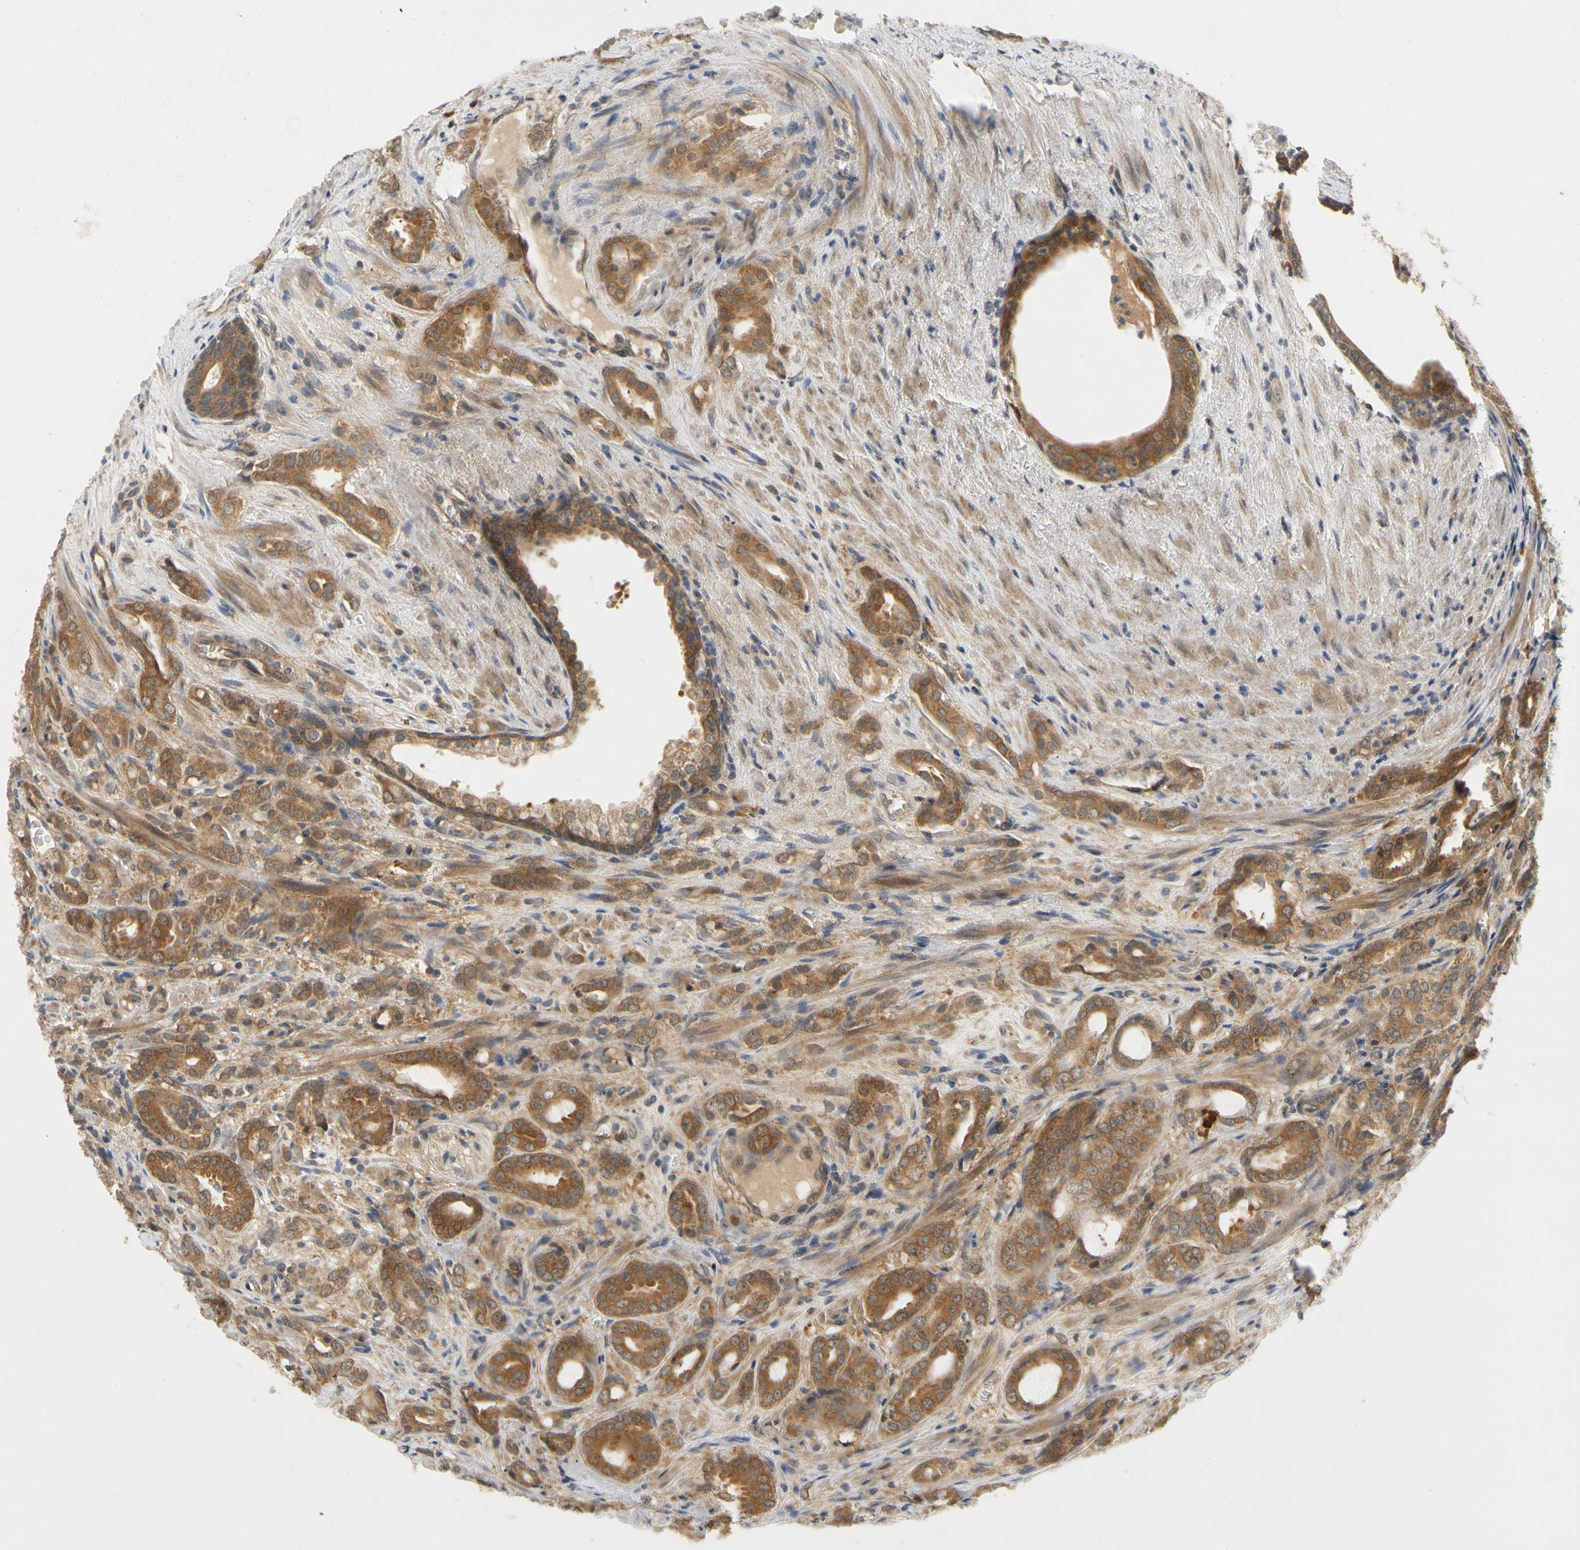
{"staining": {"intensity": "moderate", "quantity": ">75%", "location": "cytoplasmic/membranous"}, "tissue": "prostate cancer", "cell_type": "Tumor cells", "image_type": "cancer", "snomed": [{"axis": "morphology", "description": "Adenocarcinoma, High grade"}, {"axis": "topography", "description": "Prostate"}], "caption": "Approximately >75% of tumor cells in adenocarcinoma (high-grade) (prostate) exhibit moderate cytoplasmic/membranous protein staining as visualized by brown immunohistochemical staining.", "gene": "TDRP", "patient": {"sex": "male", "age": 64}}